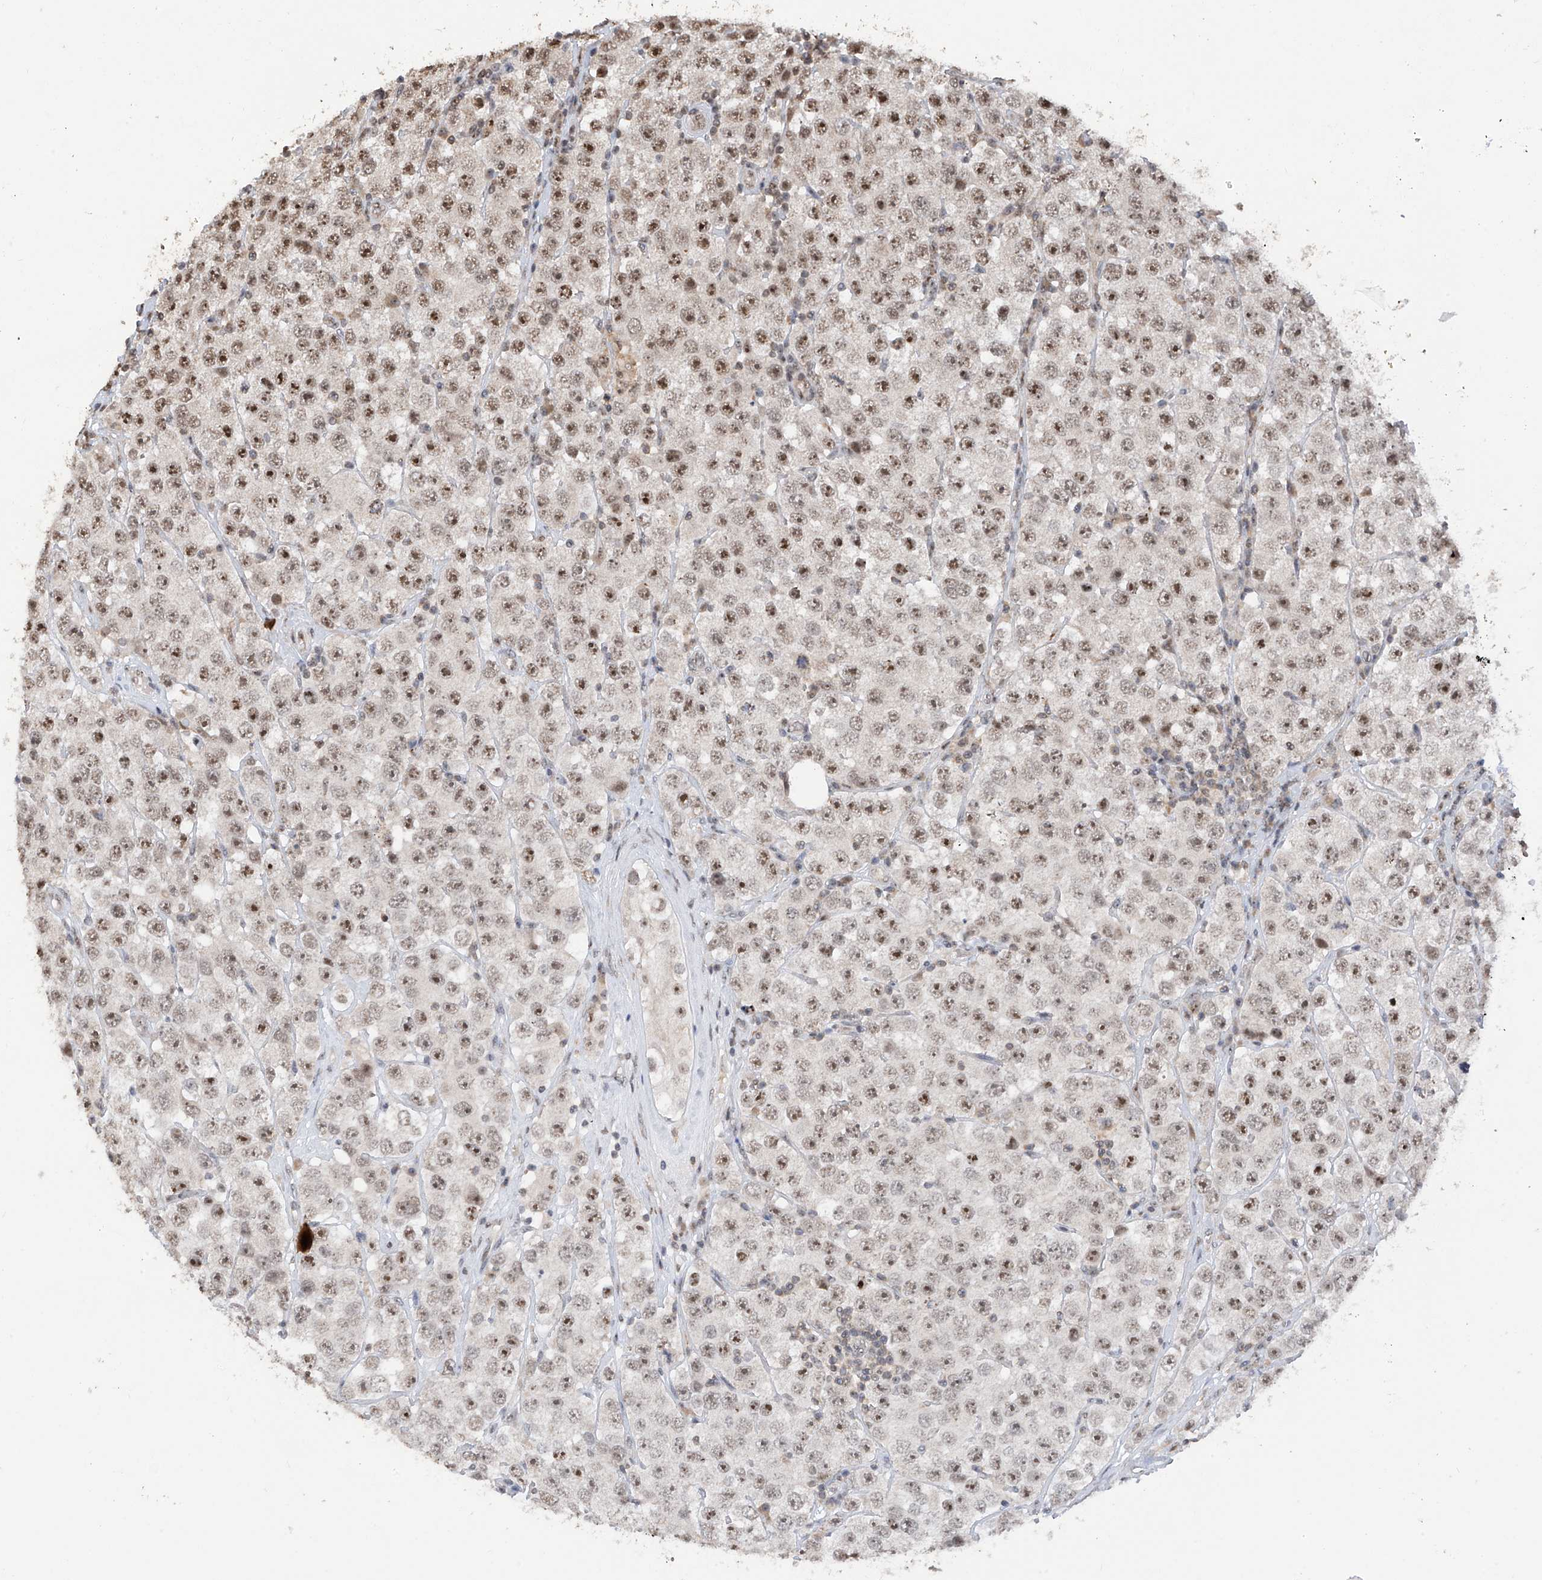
{"staining": {"intensity": "moderate", "quantity": ">75%", "location": "nuclear"}, "tissue": "testis cancer", "cell_type": "Tumor cells", "image_type": "cancer", "snomed": [{"axis": "morphology", "description": "Seminoma, NOS"}, {"axis": "topography", "description": "Testis"}], "caption": "This is an image of immunohistochemistry staining of seminoma (testis), which shows moderate staining in the nuclear of tumor cells.", "gene": "C1orf131", "patient": {"sex": "male", "age": 28}}